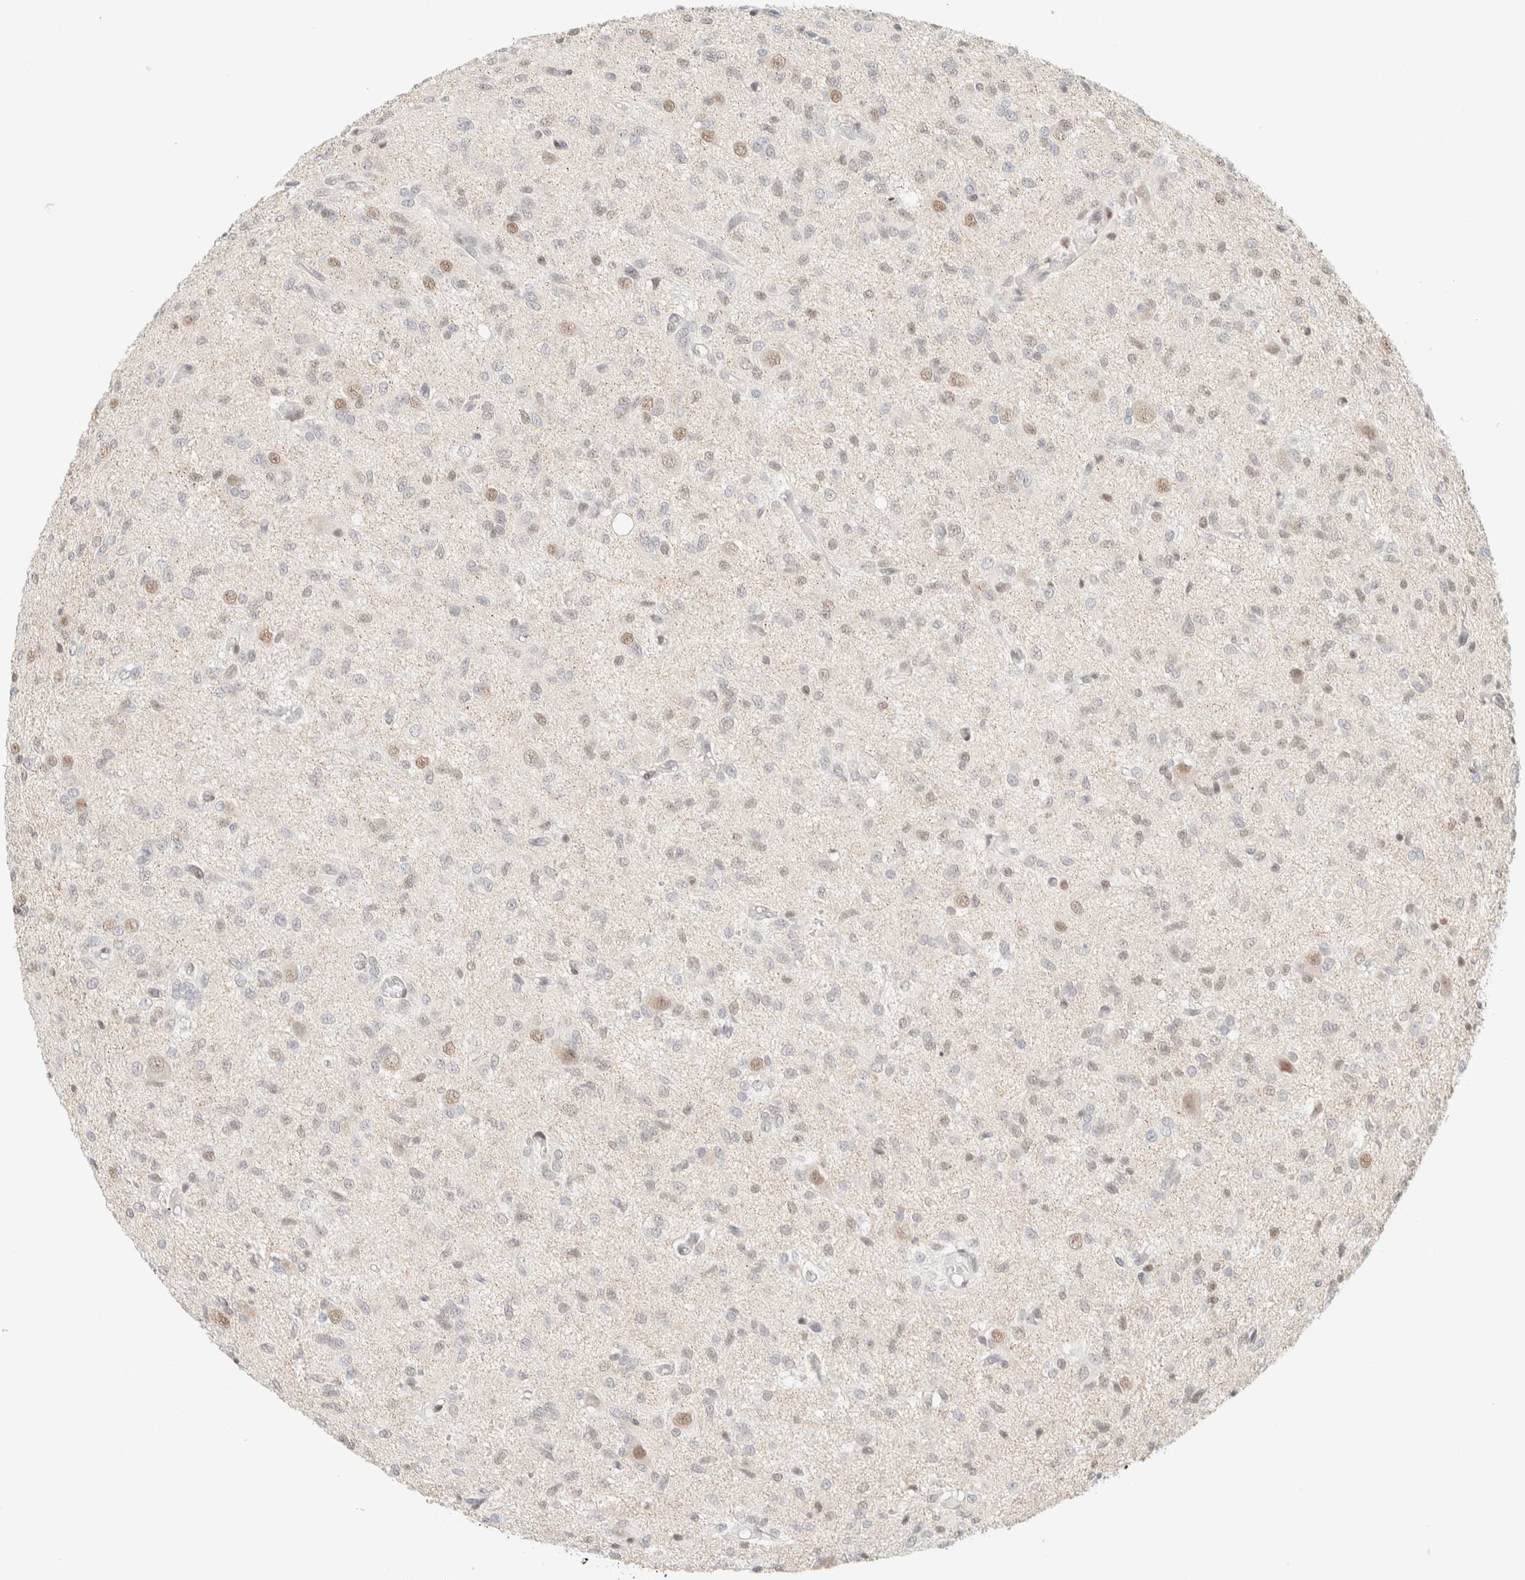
{"staining": {"intensity": "weak", "quantity": "<25%", "location": "nuclear"}, "tissue": "glioma", "cell_type": "Tumor cells", "image_type": "cancer", "snomed": [{"axis": "morphology", "description": "Glioma, malignant, High grade"}, {"axis": "topography", "description": "Brain"}], "caption": "A photomicrograph of human high-grade glioma (malignant) is negative for staining in tumor cells.", "gene": "PYGO2", "patient": {"sex": "female", "age": 59}}